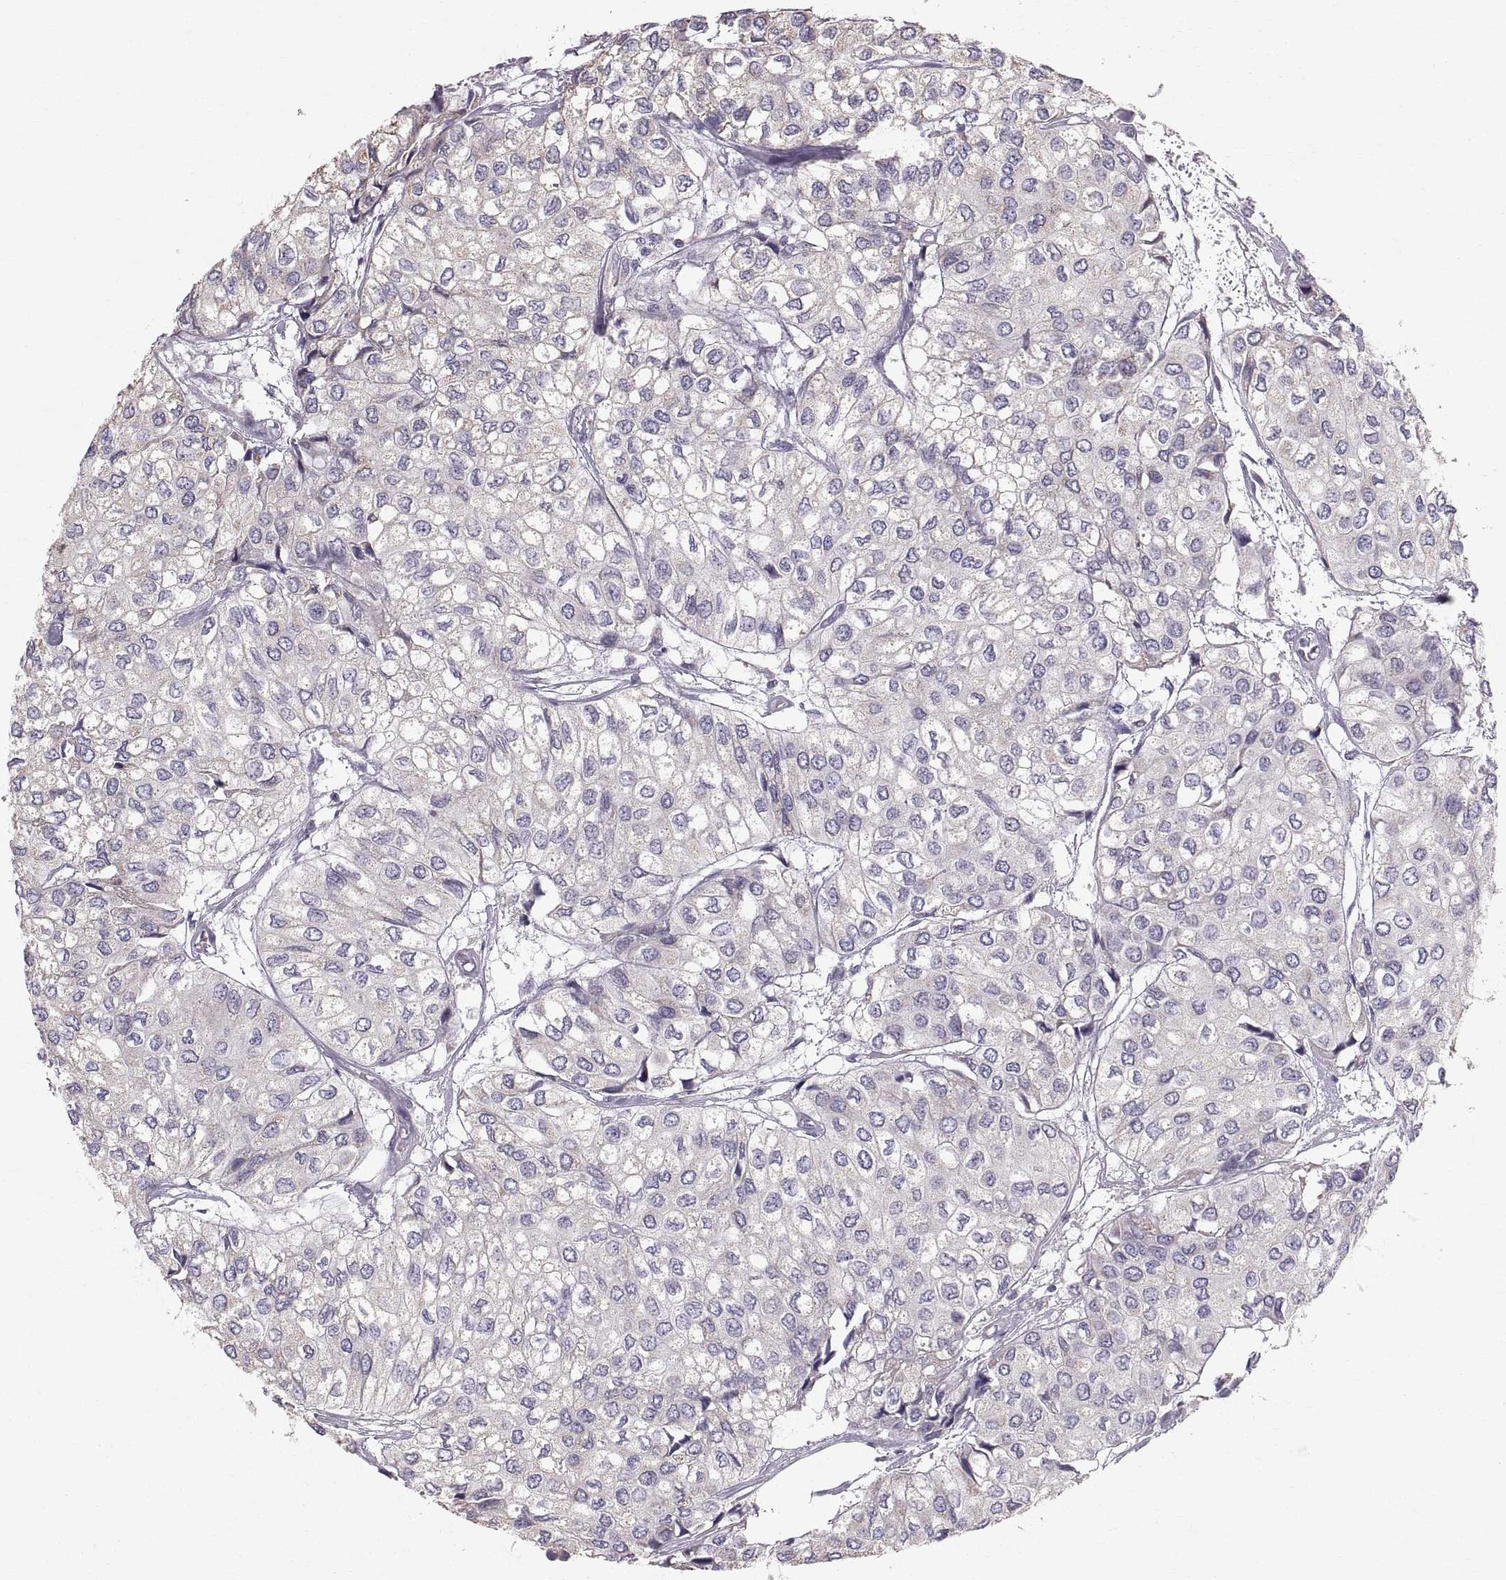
{"staining": {"intensity": "negative", "quantity": "none", "location": "none"}, "tissue": "urothelial cancer", "cell_type": "Tumor cells", "image_type": "cancer", "snomed": [{"axis": "morphology", "description": "Urothelial carcinoma, High grade"}, {"axis": "topography", "description": "Urinary bladder"}], "caption": "A photomicrograph of urothelial cancer stained for a protein reveals no brown staining in tumor cells.", "gene": "STMND1", "patient": {"sex": "male", "age": 73}}